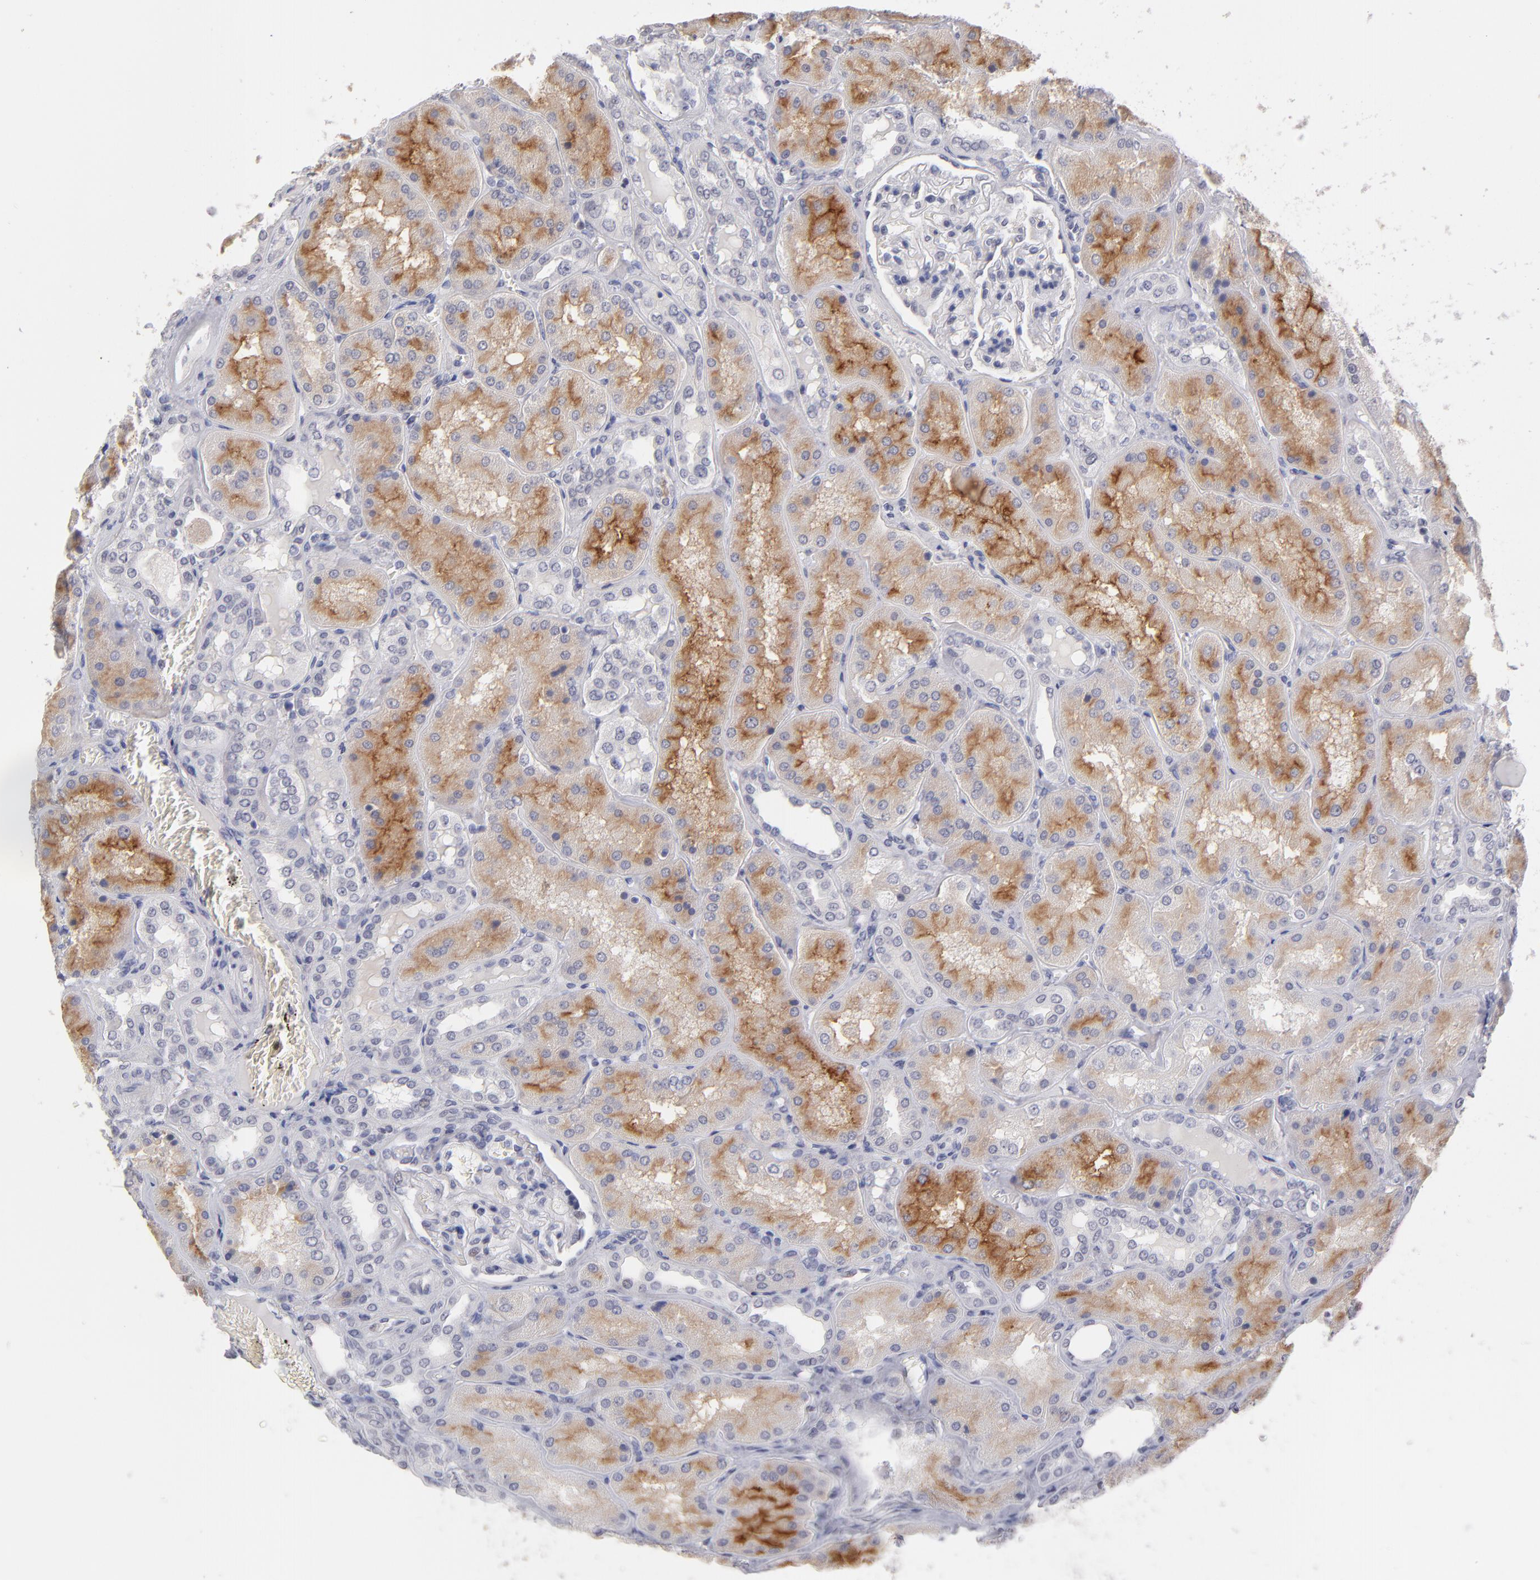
{"staining": {"intensity": "negative", "quantity": "none", "location": "none"}, "tissue": "kidney", "cell_type": "Cells in glomeruli", "image_type": "normal", "snomed": [{"axis": "morphology", "description": "Normal tissue, NOS"}, {"axis": "topography", "description": "Kidney"}], "caption": "Immunohistochemical staining of benign kidney shows no significant expression in cells in glomeruli.", "gene": "TEX11", "patient": {"sex": "female", "age": 56}}